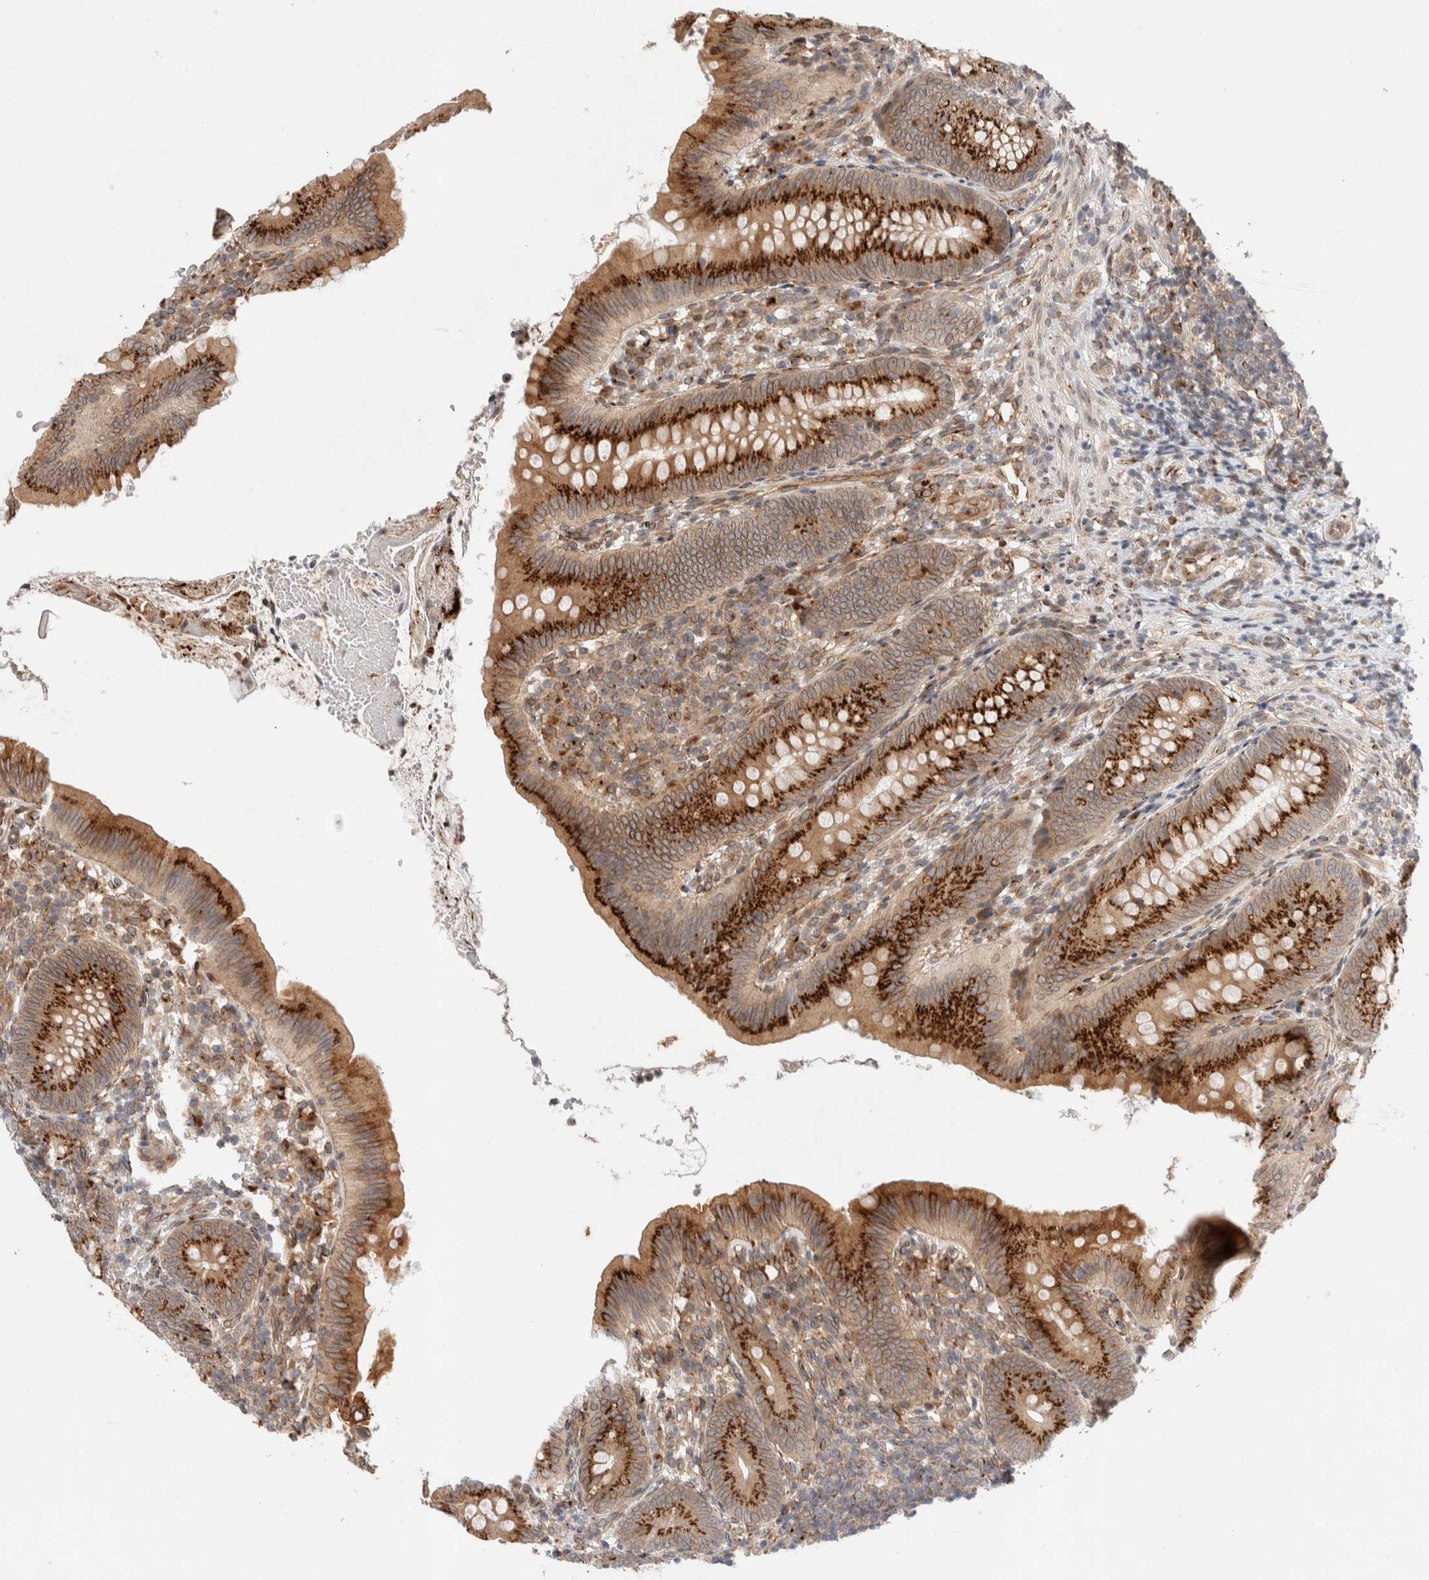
{"staining": {"intensity": "strong", "quantity": ">75%", "location": "cytoplasmic/membranous"}, "tissue": "appendix", "cell_type": "Glandular cells", "image_type": "normal", "snomed": [{"axis": "morphology", "description": "Normal tissue, NOS"}, {"axis": "topography", "description": "Appendix"}], "caption": "The immunohistochemical stain labels strong cytoplasmic/membranous staining in glandular cells of unremarkable appendix. The protein of interest is stained brown, and the nuclei are stained in blue (DAB (3,3'-diaminobenzidine) IHC with brightfield microscopy, high magnification).", "gene": "GCN1", "patient": {"sex": "male", "age": 1}}